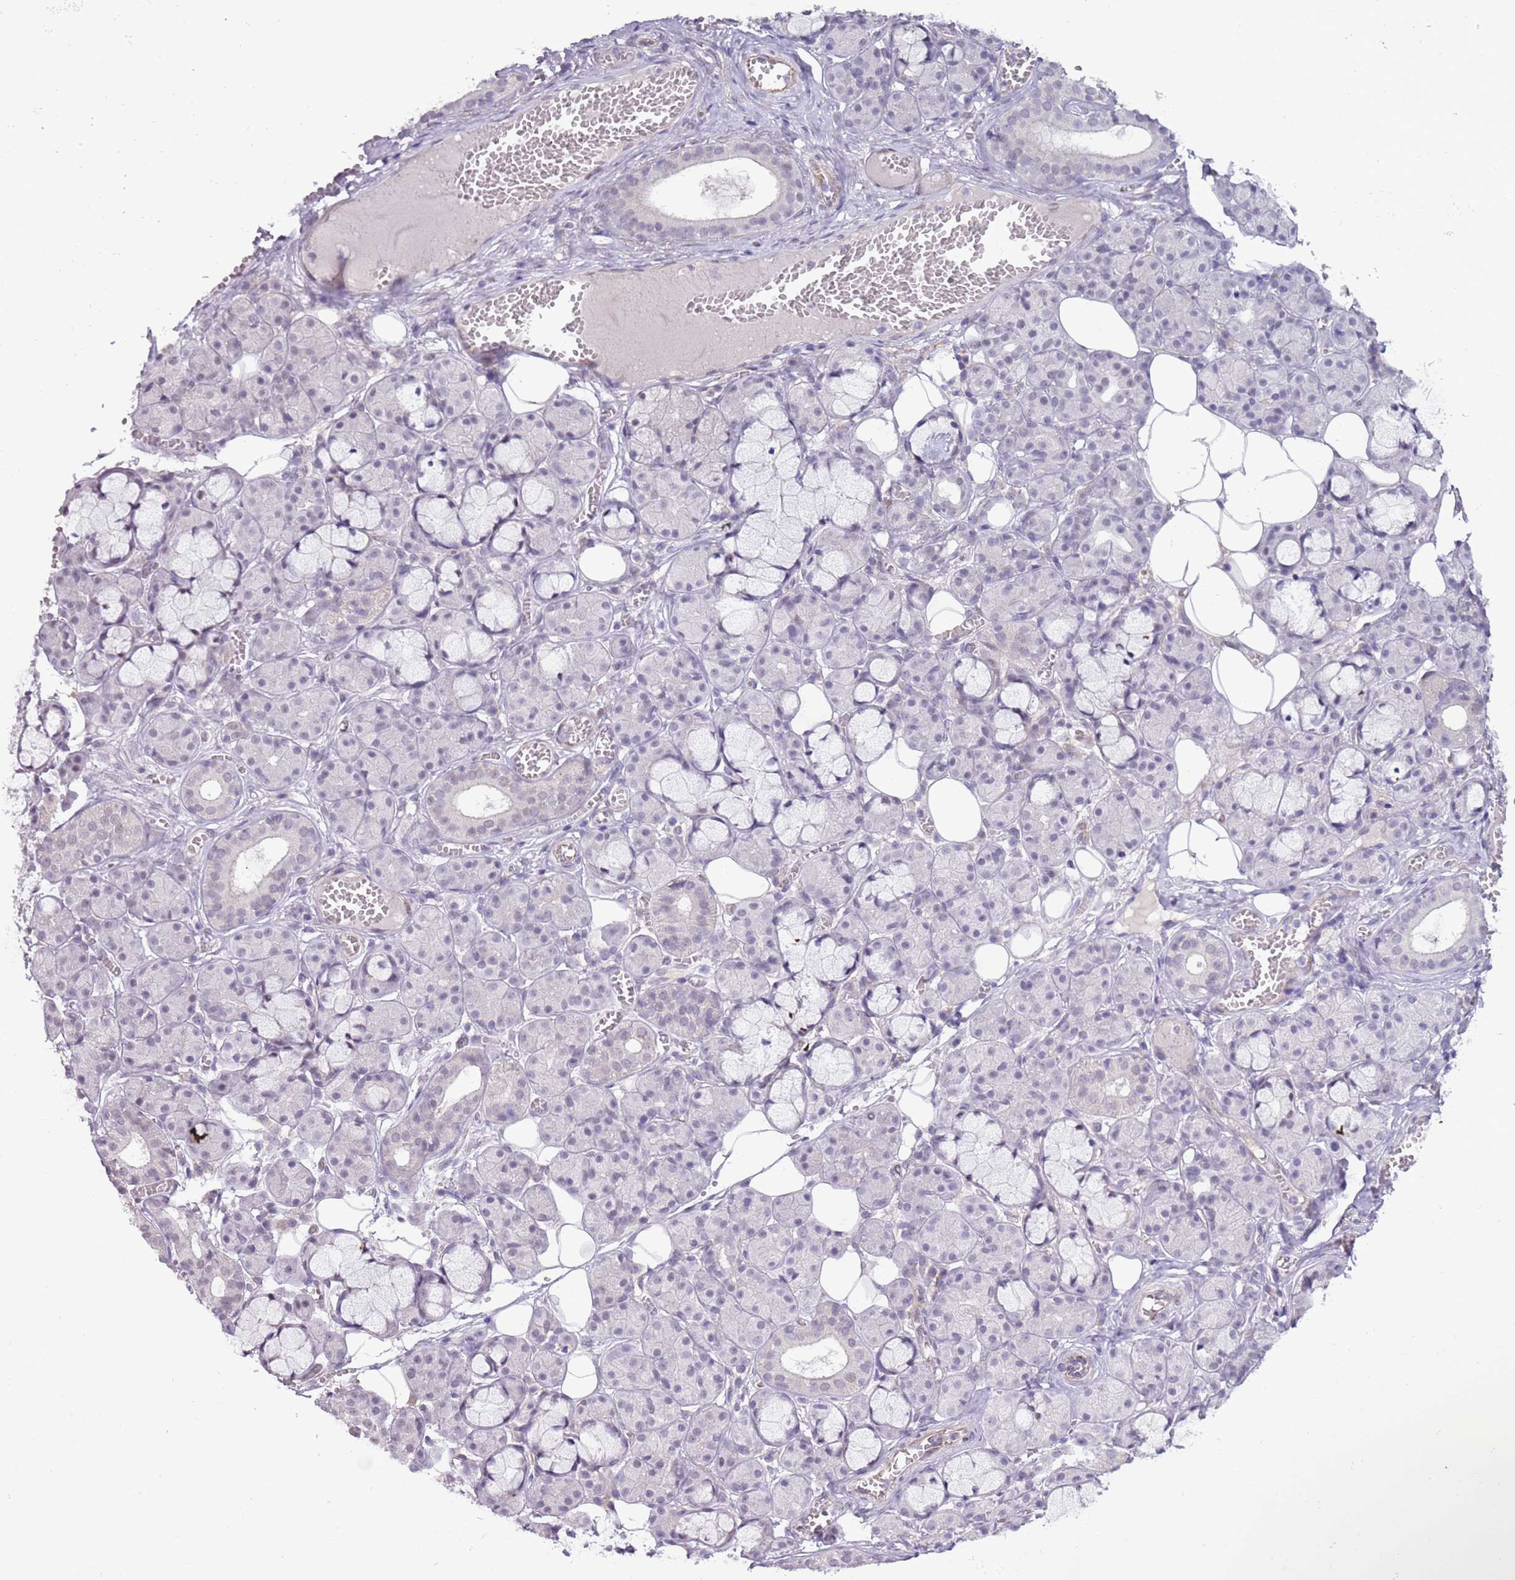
{"staining": {"intensity": "negative", "quantity": "none", "location": "none"}, "tissue": "salivary gland", "cell_type": "Glandular cells", "image_type": "normal", "snomed": [{"axis": "morphology", "description": "Normal tissue, NOS"}, {"axis": "topography", "description": "Salivary gland"}], "caption": "Immunohistochemistry micrograph of normal human salivary gland stained for a protein (brown), which exhibits no expression in glandular cells.", "gene": "ENSG00000271254", "patient": {"sex": "male", "age": 63}}